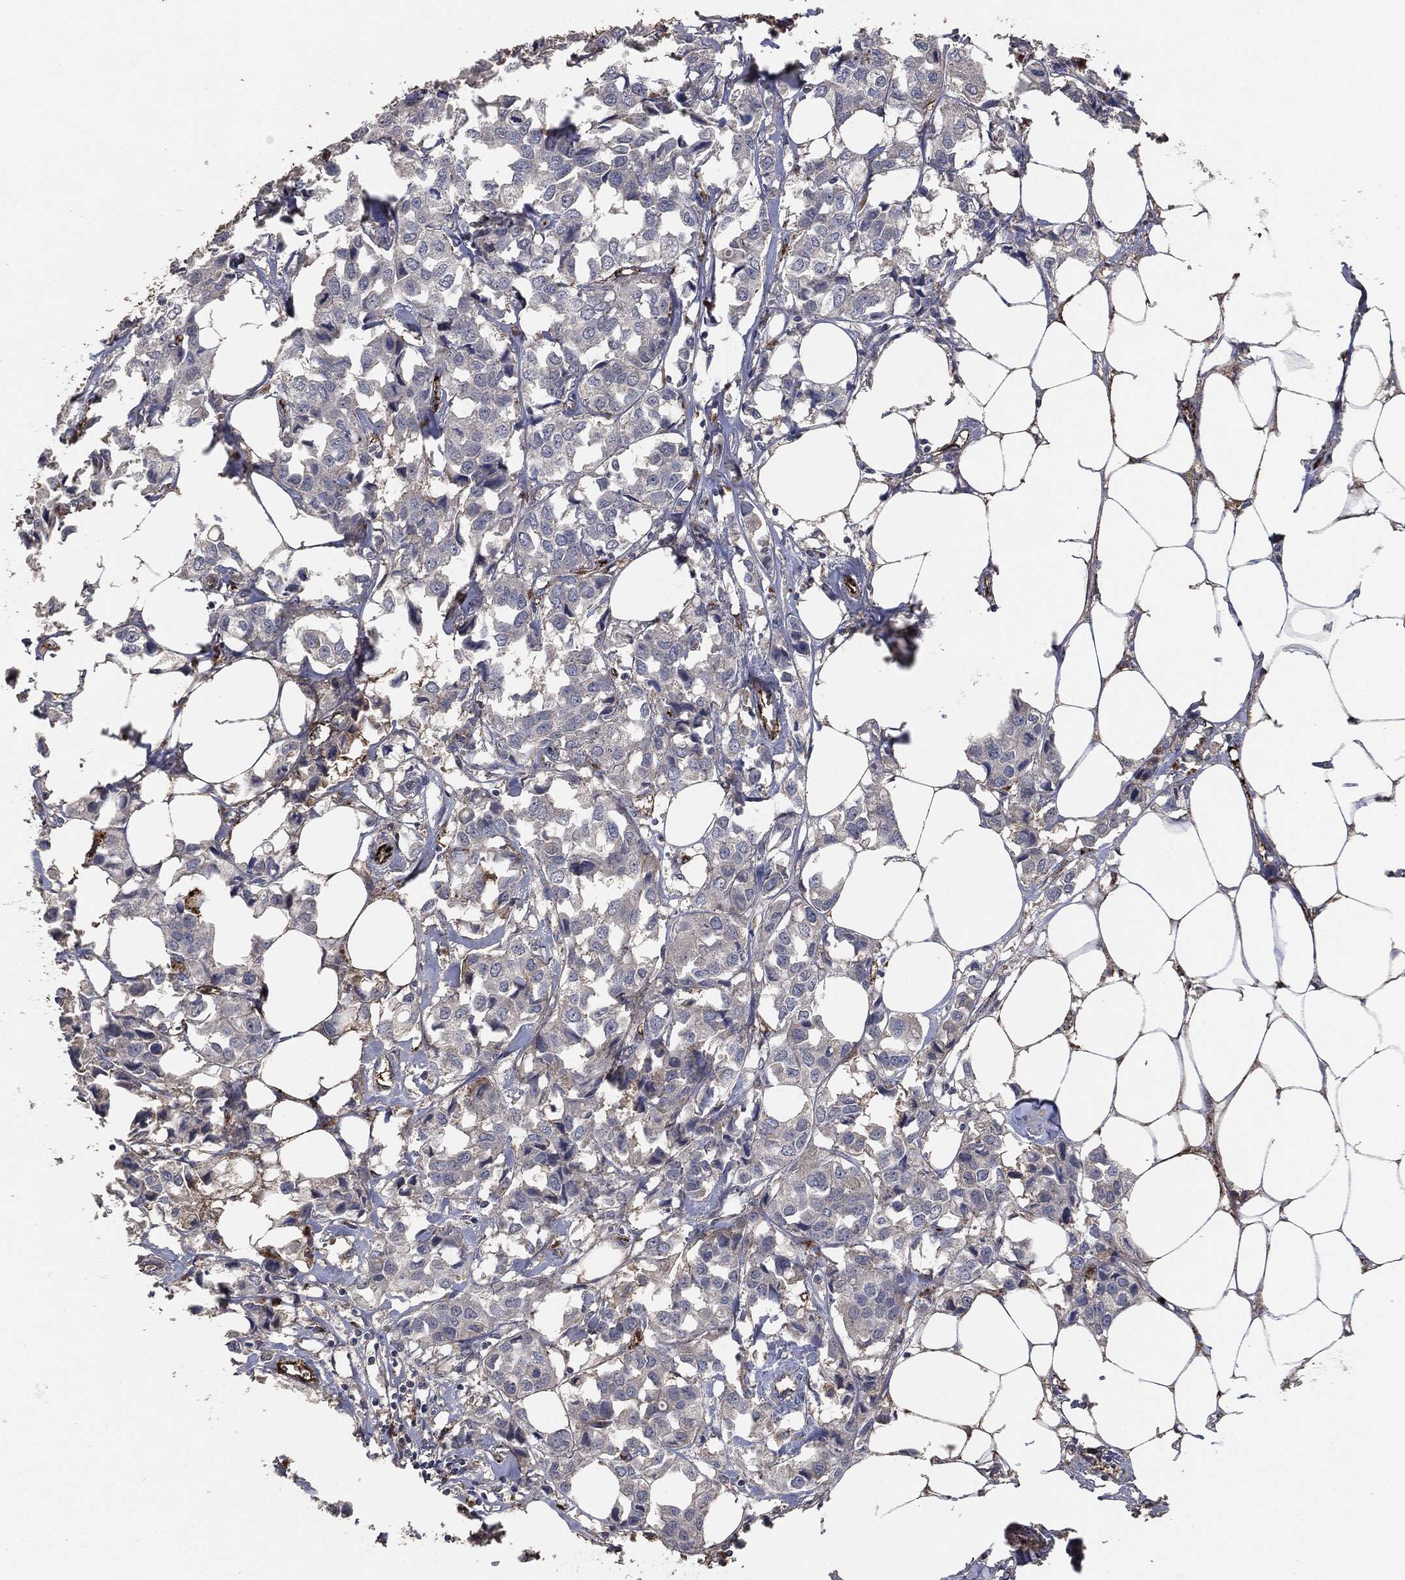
{"staining": {"intensity": "negative", "quantity": "none", "location": "none"}, "tissue": "breast cancer", "cell_type": "Tumor cells", "image_type": "cancer", "snomed": [{"axis": "morphology", "description": "Duct carcinoma"}, {"axis": "topography", "description": "Breast"}], "caption": "There is no significant positivity in tumor cells of breast intraductal carcinoma. The staining was performed using DAB (3,3'-diaminobenzidine) to visualize the protein expression in brown, while the nuclei were stained in blue with hematoxylin (Magnification: 20x).", "gene": "APOB", "patient": {"sex": "female", "age": 80}}